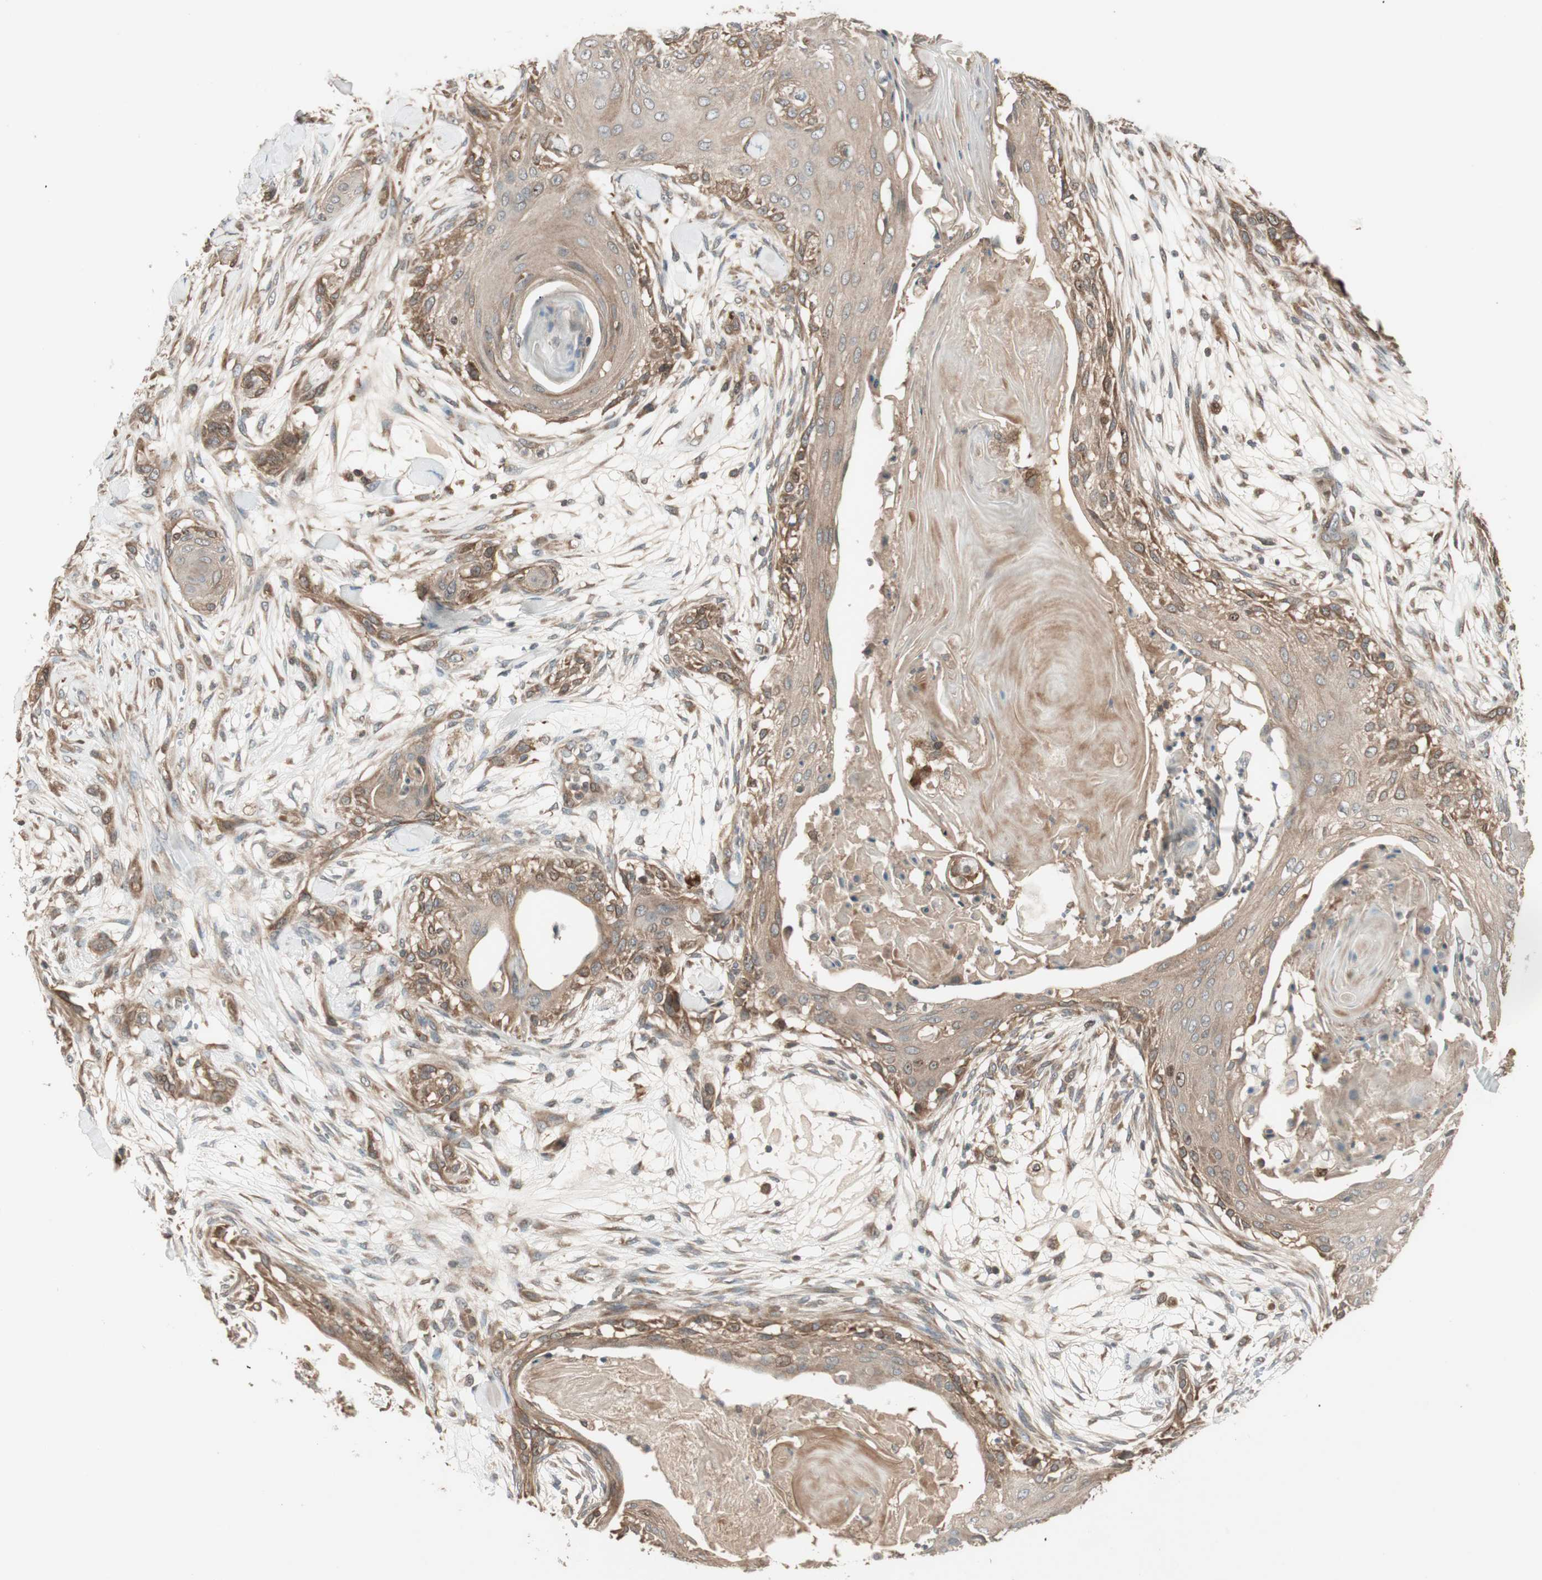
{"staining": {"intensity": "moderate", "quantity": ">75%", "location": "cytoplasmic/membranous"}, "tissue": "skin cancer", "cell_type": "Tumor cells", "image_type": "cancer", "snomed": [{"axis": "morphology", "description": "Squamous cell carcinoma, NOS"}, {"axis": "topography", "description": "Skin"}], "caption": "Tumor cells show medium levels of moderate cytoplasmic/membranous positivity in about >75% of cells in human skin cancer.", "gene": "ATP6AP2", "patient": {"sex": "female", "age": 59}}